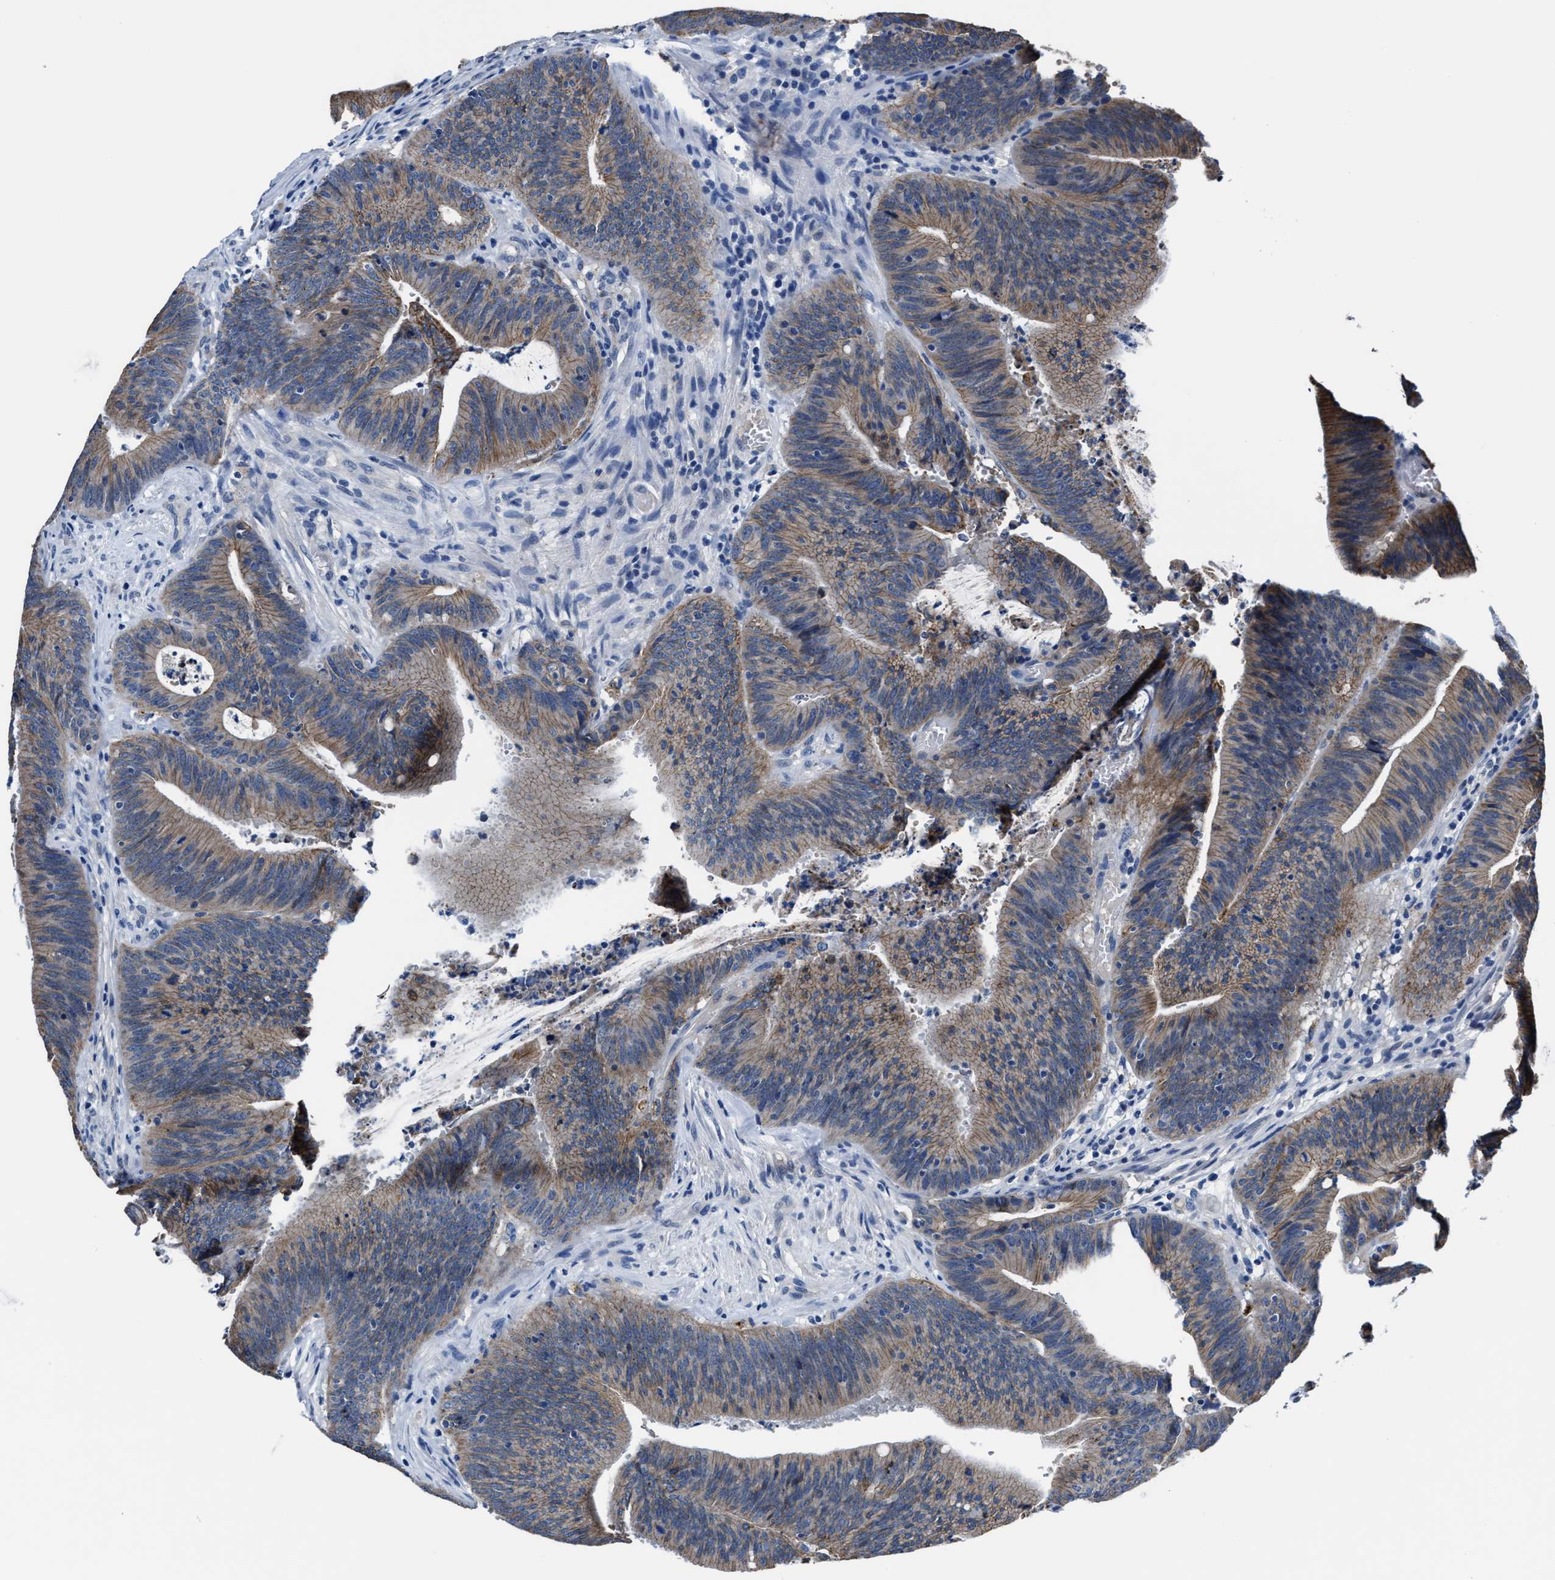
{"staining": {"intensity": "weak", "quantity": ">75%", "location": "cytoplasmic/membranous"}, "tissue": "colorectal cancer", "cell_type": "Tumor cells", "image_type": "cancer", "snomed": [{"axis": "morphology", "description": "Normal tissue, NOS"}, {"axis": "morphology", "description": "Adenocarcinoma, NOS"}, {"axis": "topography", "description": "Rectum"}], "caption": "Human colorectal cancer (adenocarcinoma) stained with a protein marker shows weak staining in tumor cells.", "gene": "GHITM", "patient": {"sex": "female", "age": 66}}